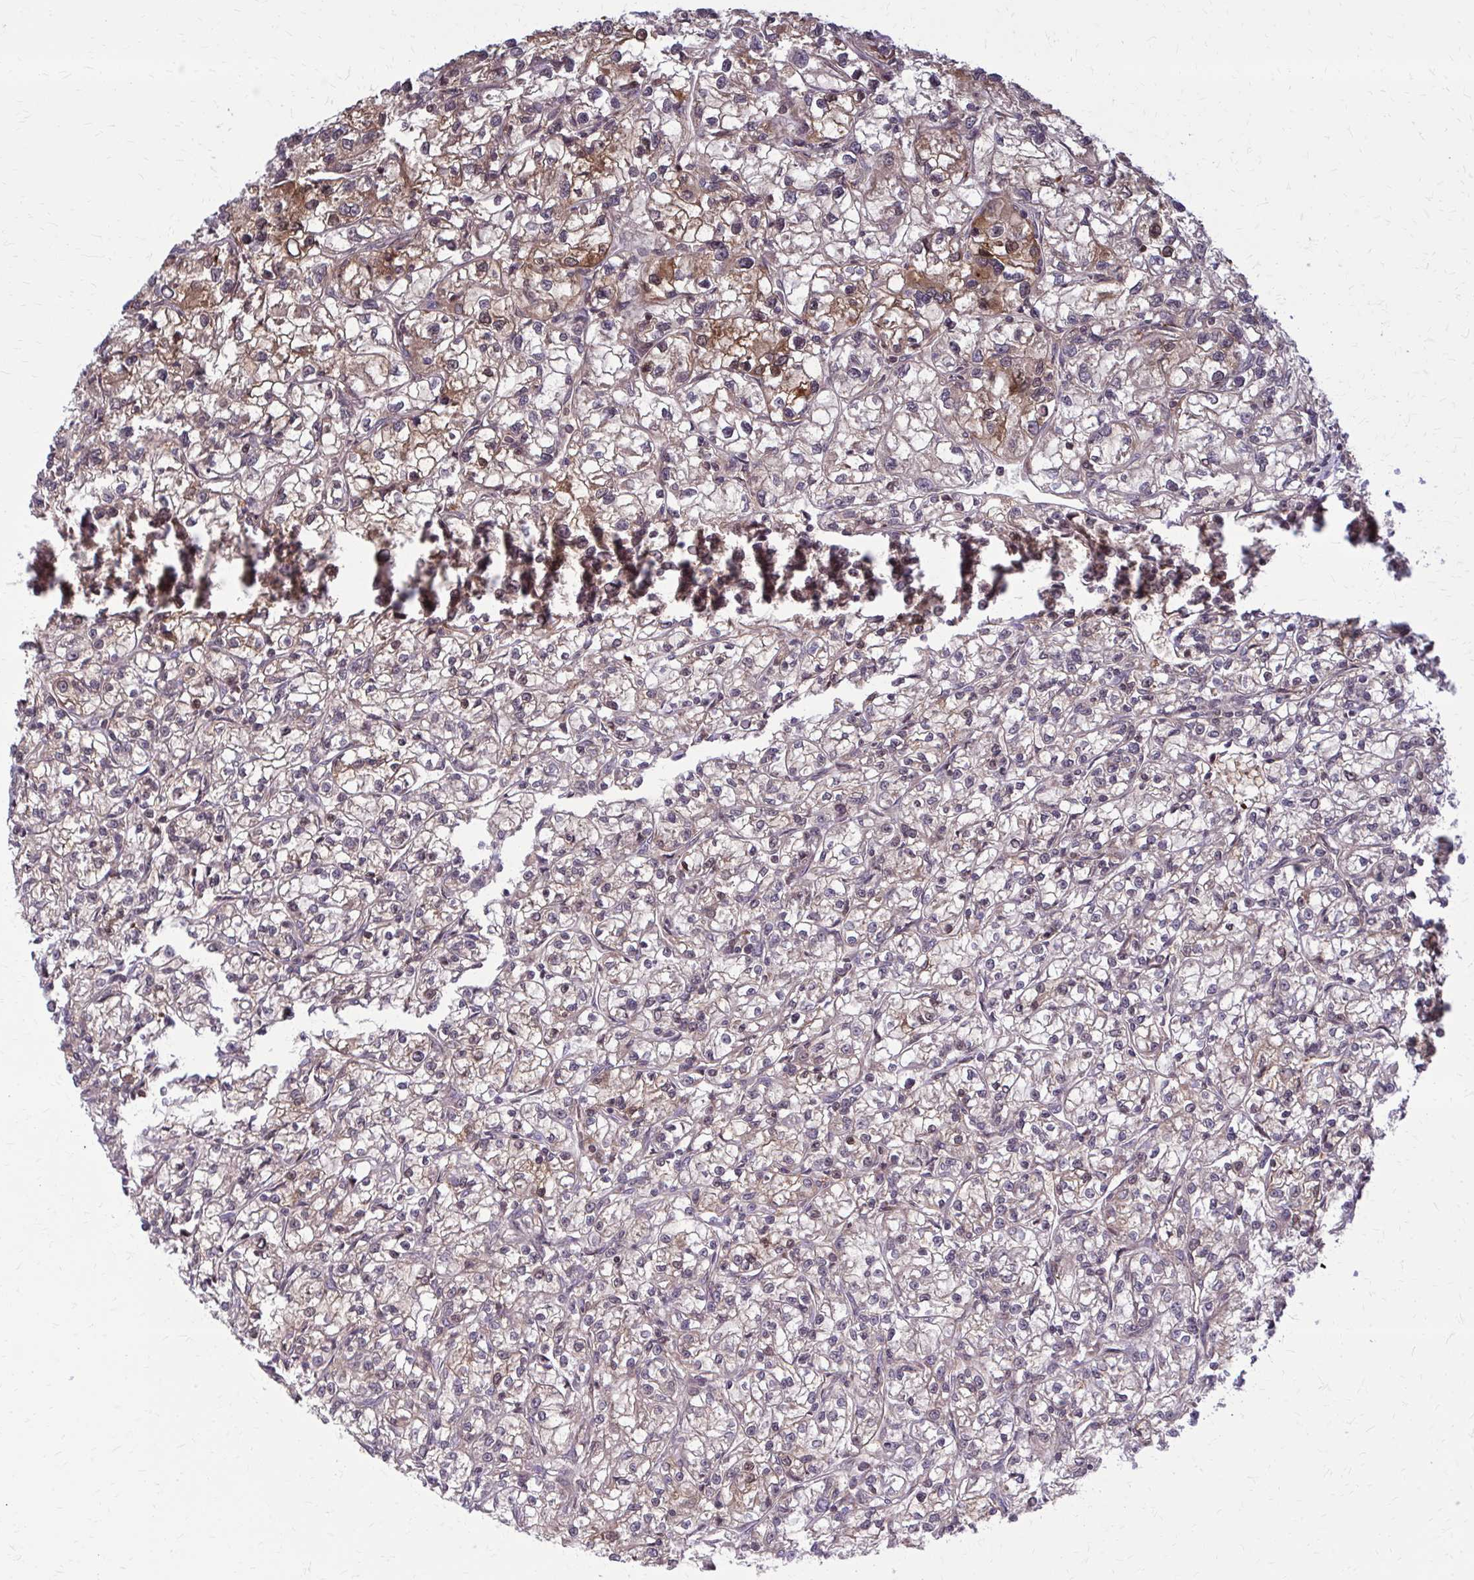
{"staining": {"intensity": "moderate", "quantity": "<25%", "location": "cytoplasmic/membranous"}, "tissue": "renal cancer", "cell_type": "Tumor cells", "image_type": "cancer", "snomed": [{"axis": "morphology", "description": "Adenocarcinoma, NOS"}, {"axis": "topography", "description": "Kidney"}], "caption": "IHC of renal adenocarcinoma exhibits low levels of moderate cytoplasmic/membranous positivity in about <25% of tumor cells.", "gene": "DBI", "patient": {"sex": "female", "age": 59}}